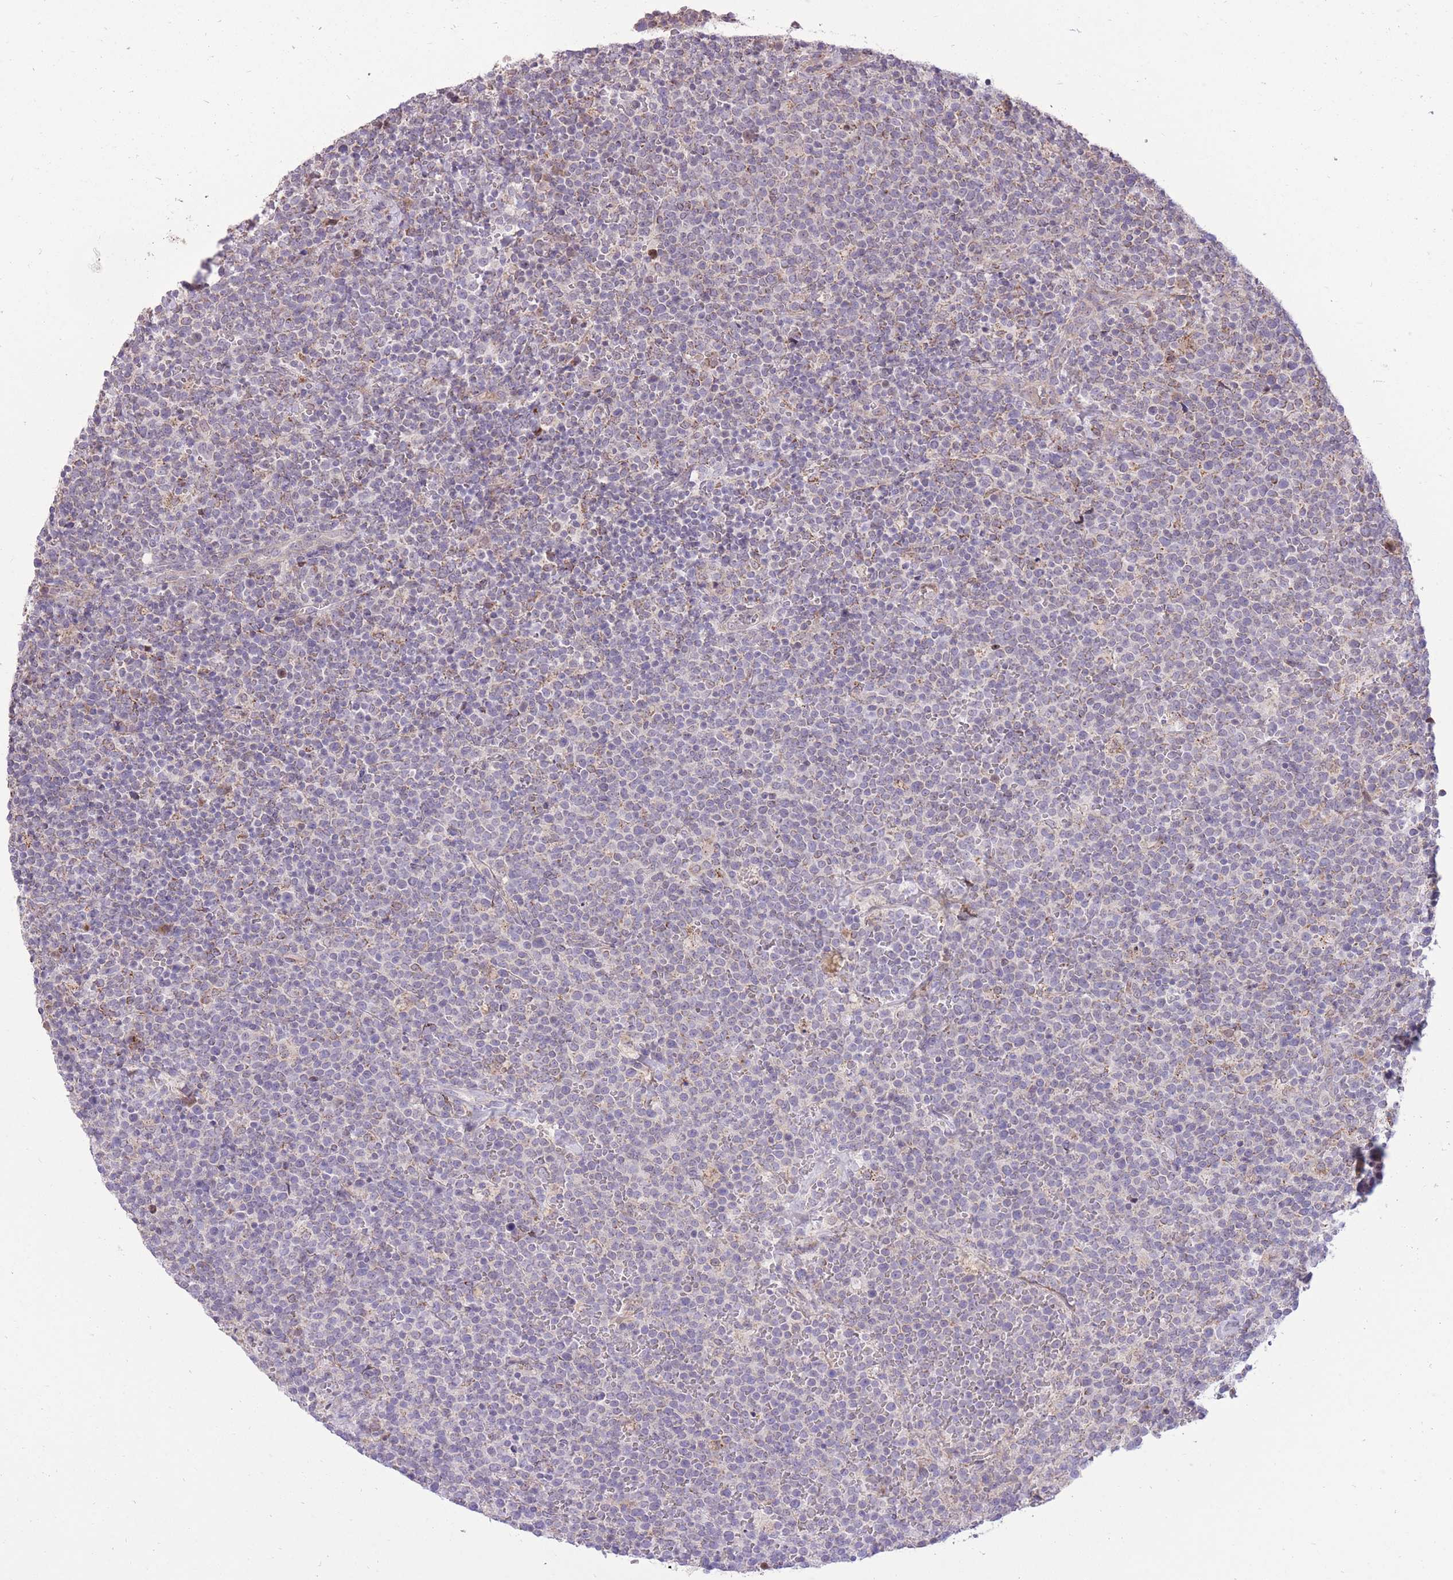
{"staining": {"intensity": "negative", "quantity": "none", "location": "none"}, "tissue": "lymphoma", "cell_type": "Tumor cells", "image_type": "cancer", "snomed": [{"axis": "morphology", "description": "Malignant lymphoma, non-Hodgkin's type, High grade"}, {"axis": "topography", "description": "Lymph node"}], "caption": "Protein analysis of lymphoma displays no significant positivity in tumor cells. (Brightfield microscopy of DAB (3,3'-diaminobenzidine) immunohistochemistry at high magnification).", "gene": "SLC4A4", "patient": {"sex": "male", "age": 61}}